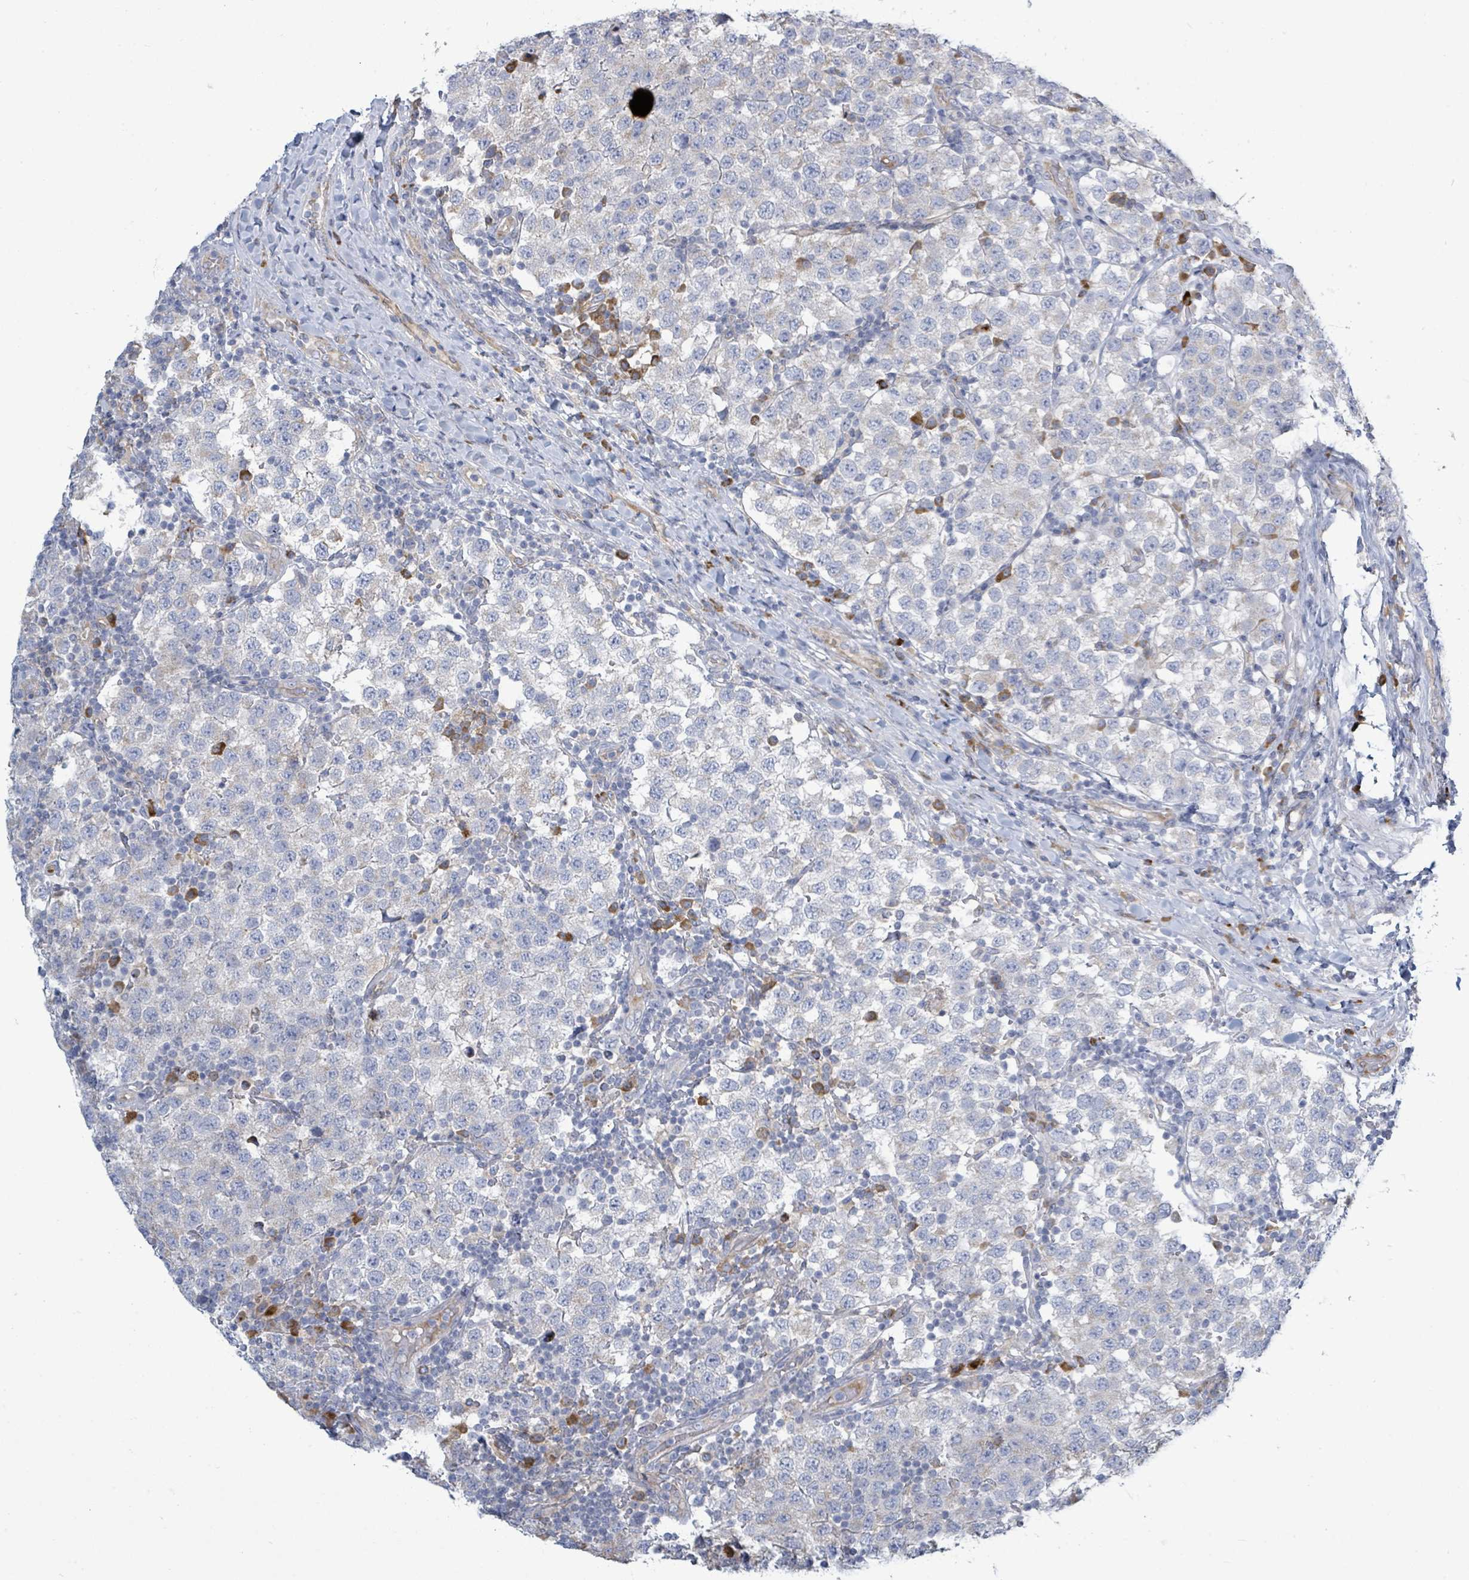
{"staining": {"intensity": "negative", "quantity": "none", "location": "none"}, "tissue": "testis cancer", "cell_type": "Tumor cells", "image_type": "cancer", "snomed": [{"axis": "morphology", "description": "Seminoma, NOS"}, {"axis": "topography", "description": "Testis"}], "caption": "High power microscopy micrograph of an immunohistochemistry histopathology image of seminoma (testis), revealing no significant staining in tumor cells.", "gene": "SIRPB1", "patient": {"sex": "male", "age": 34}}